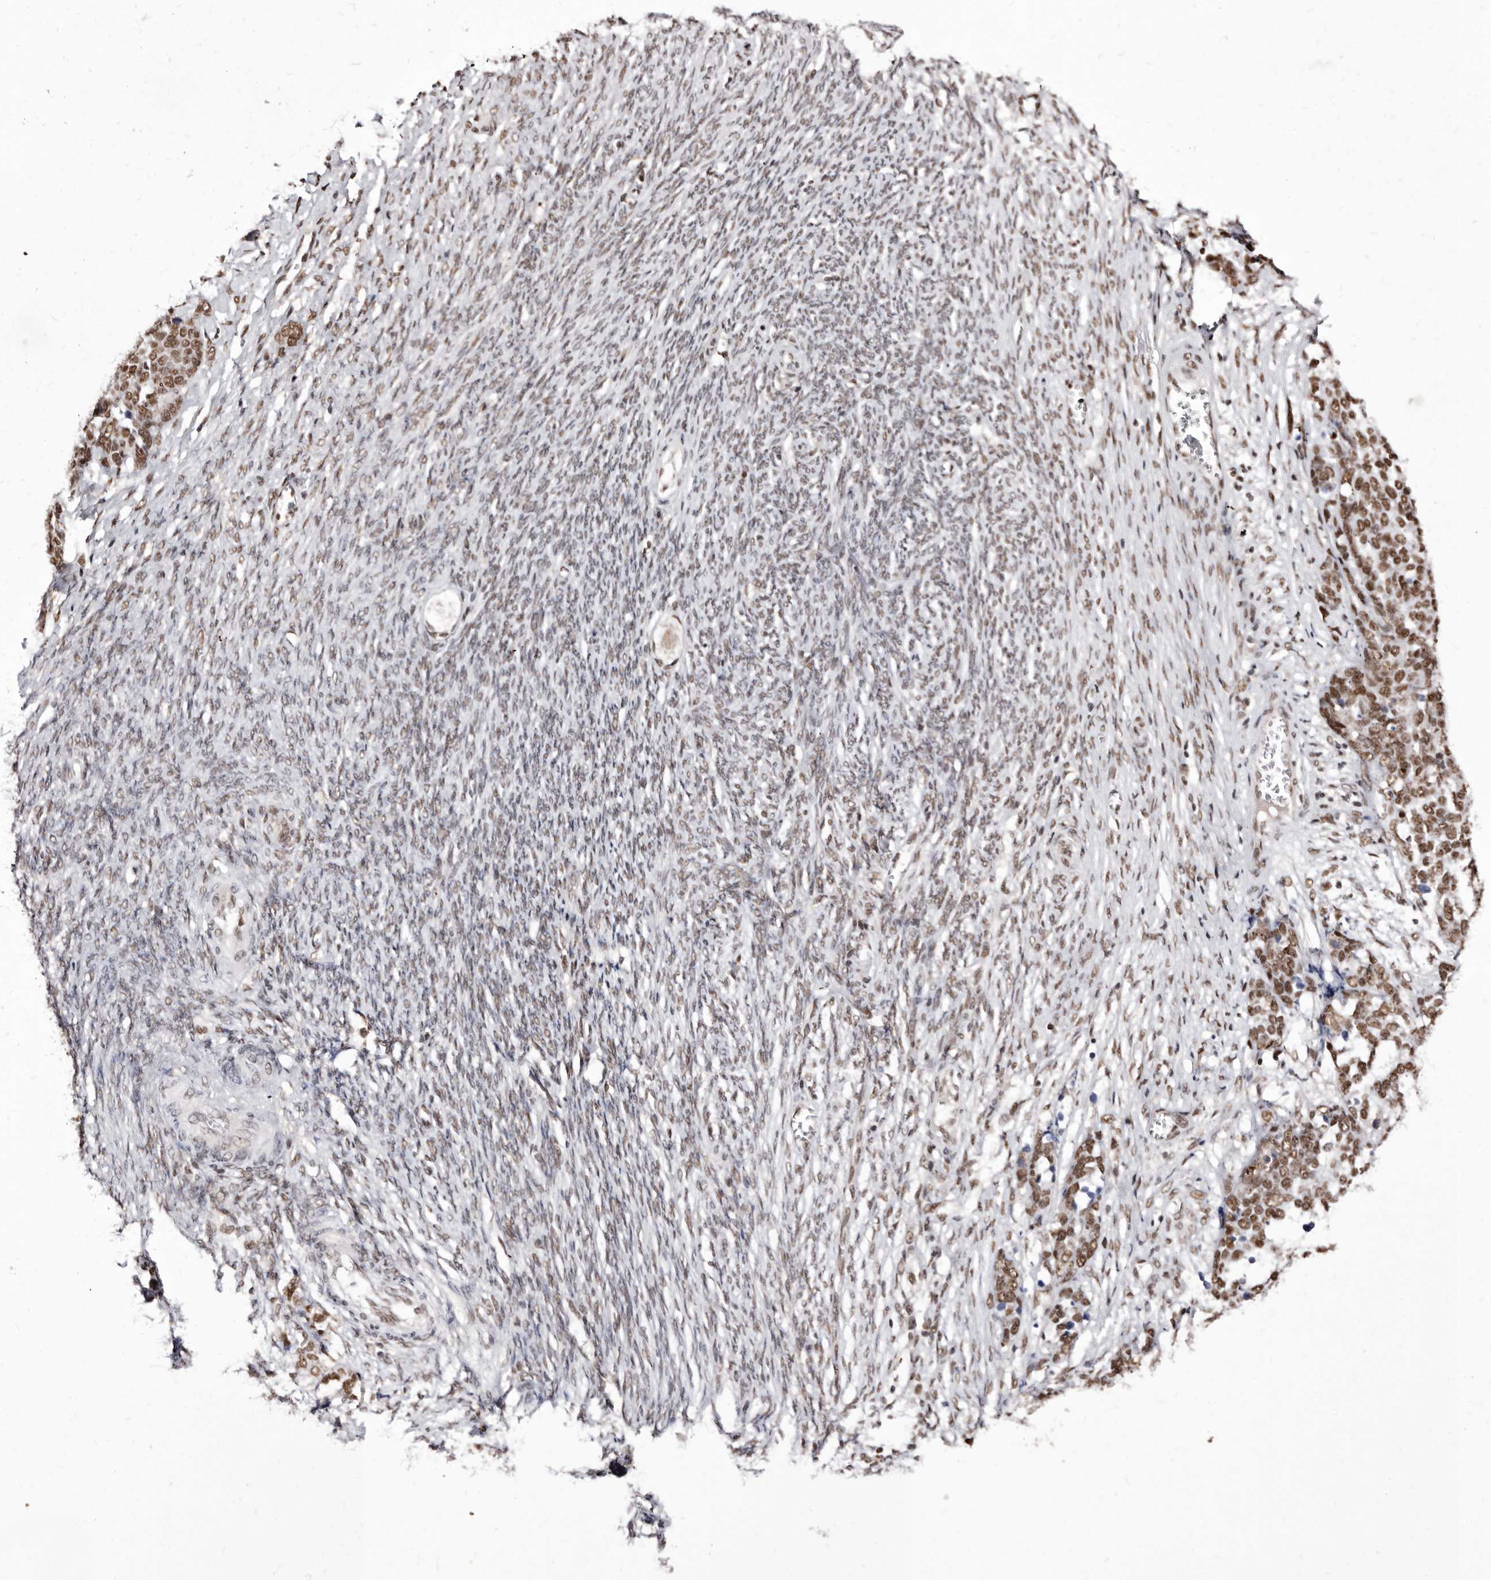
{"staining": {"intensity": "moderate", "quantity": ">75%", "location": "nuclear"}, "tissue": "ovarian cancer", "cell_type": "Tumor cells", "image_type": "cancer", "snomed": [{"axis": "morphology", "description": "Cystadenocarcinoma, serous, NOS"}, {"axis": "topography", "description": "Ovary"}], "caption": "Moderate nuclear expression is appreciated in approximately >75% of tumor cells in serous cystadenocarcinoma (ovarian).", "gene": "ANAPC11", "patient": {"sex": "female", "age": 44}}